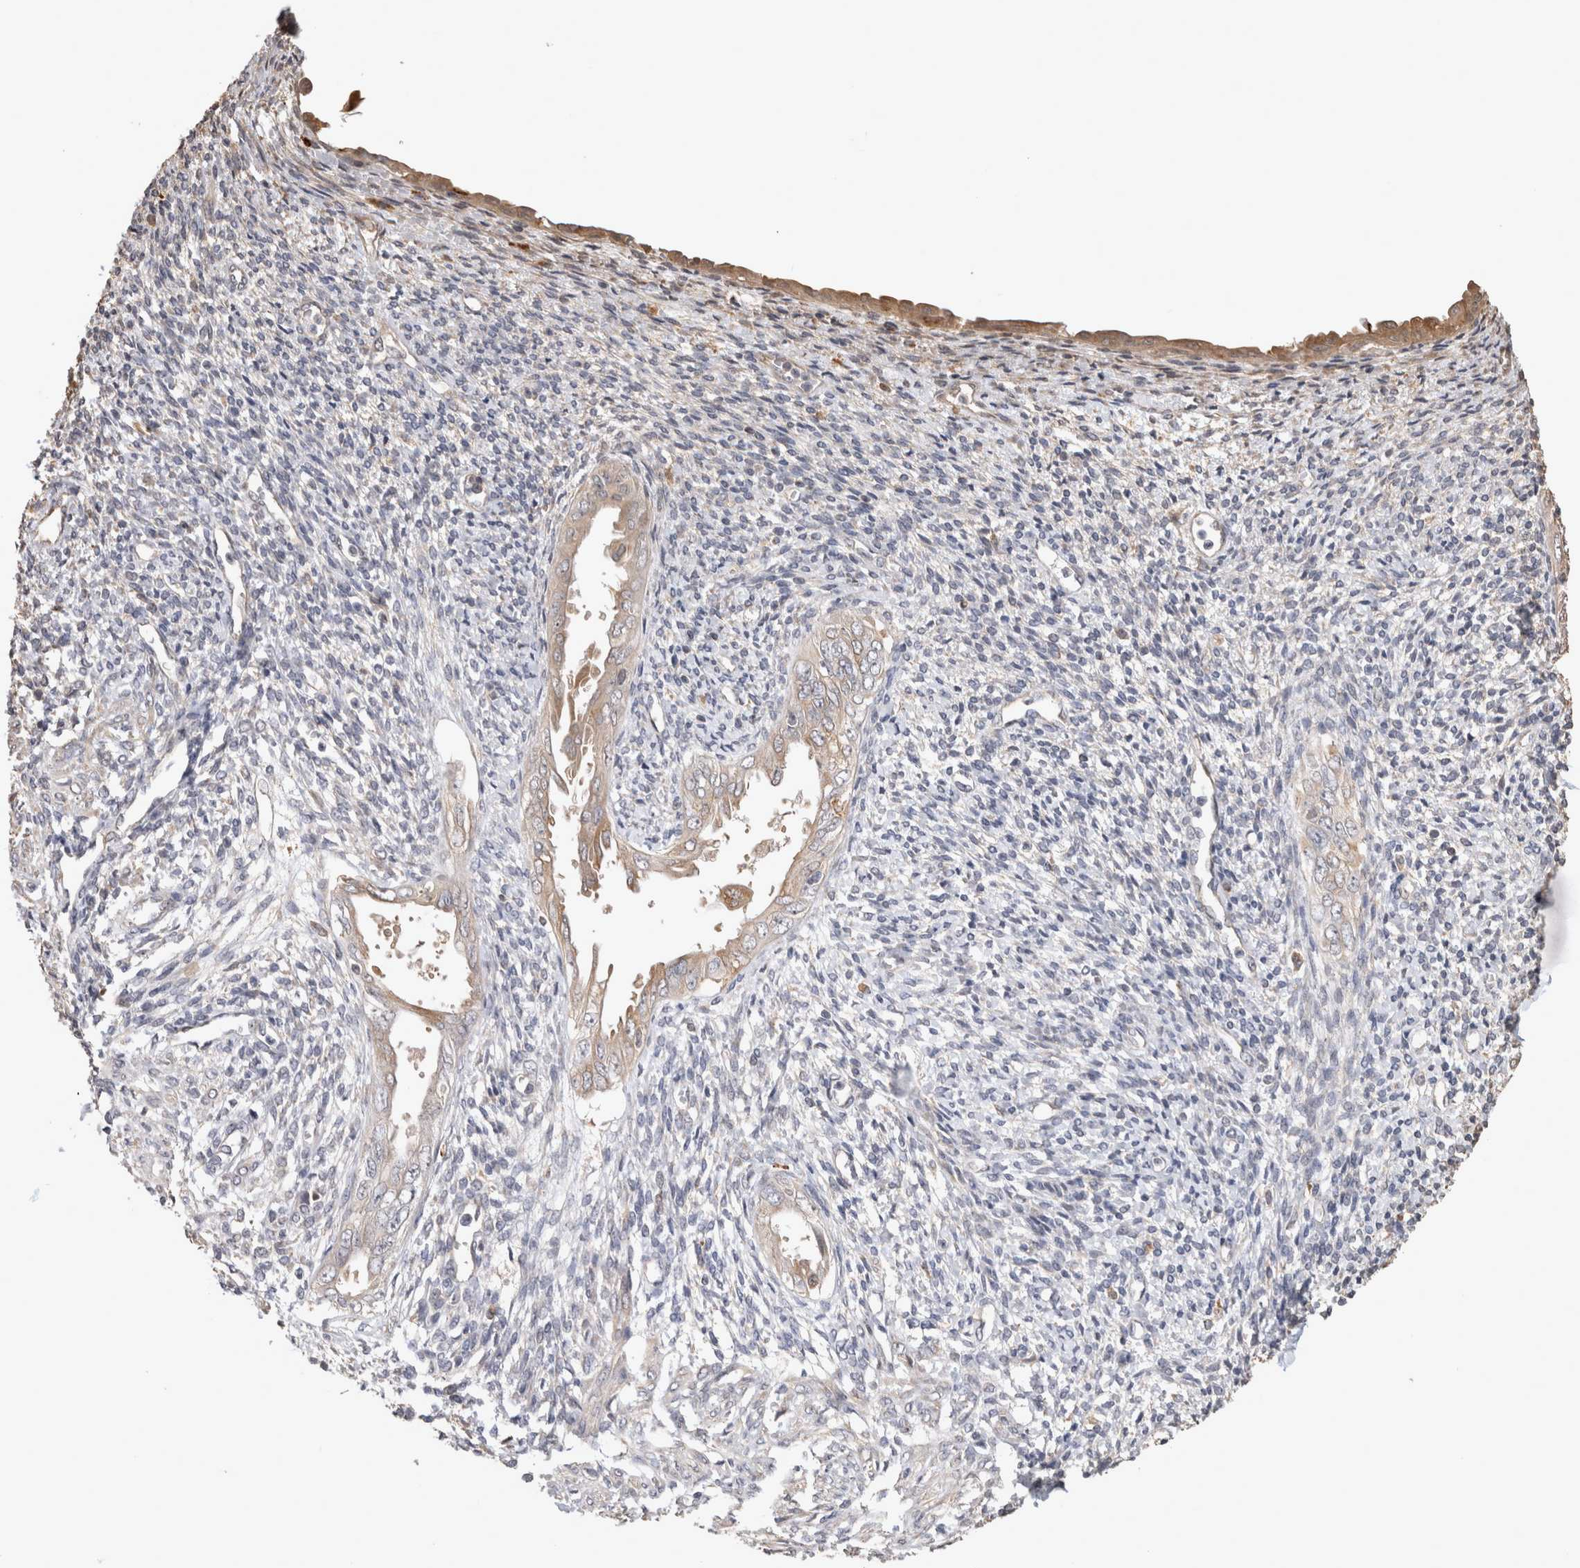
{"staining": {"intensity": "negative", "quantity": "none", "location": "none"}, "tissue": "endometrium", "cell_type": "Cells in endometrial stroma", "image_type": "normal", "snomed": [{"axis": "morphology", "description": "Normal tissue, NOS"}, {"axis": "topography", "description": "Endometrium"}], "caption": "Cells in endometrial stroma show no significant positivity in unremarkable endometrium.", "gene": "CLIP1", "patient": {"sex": "female", "age": 66}}